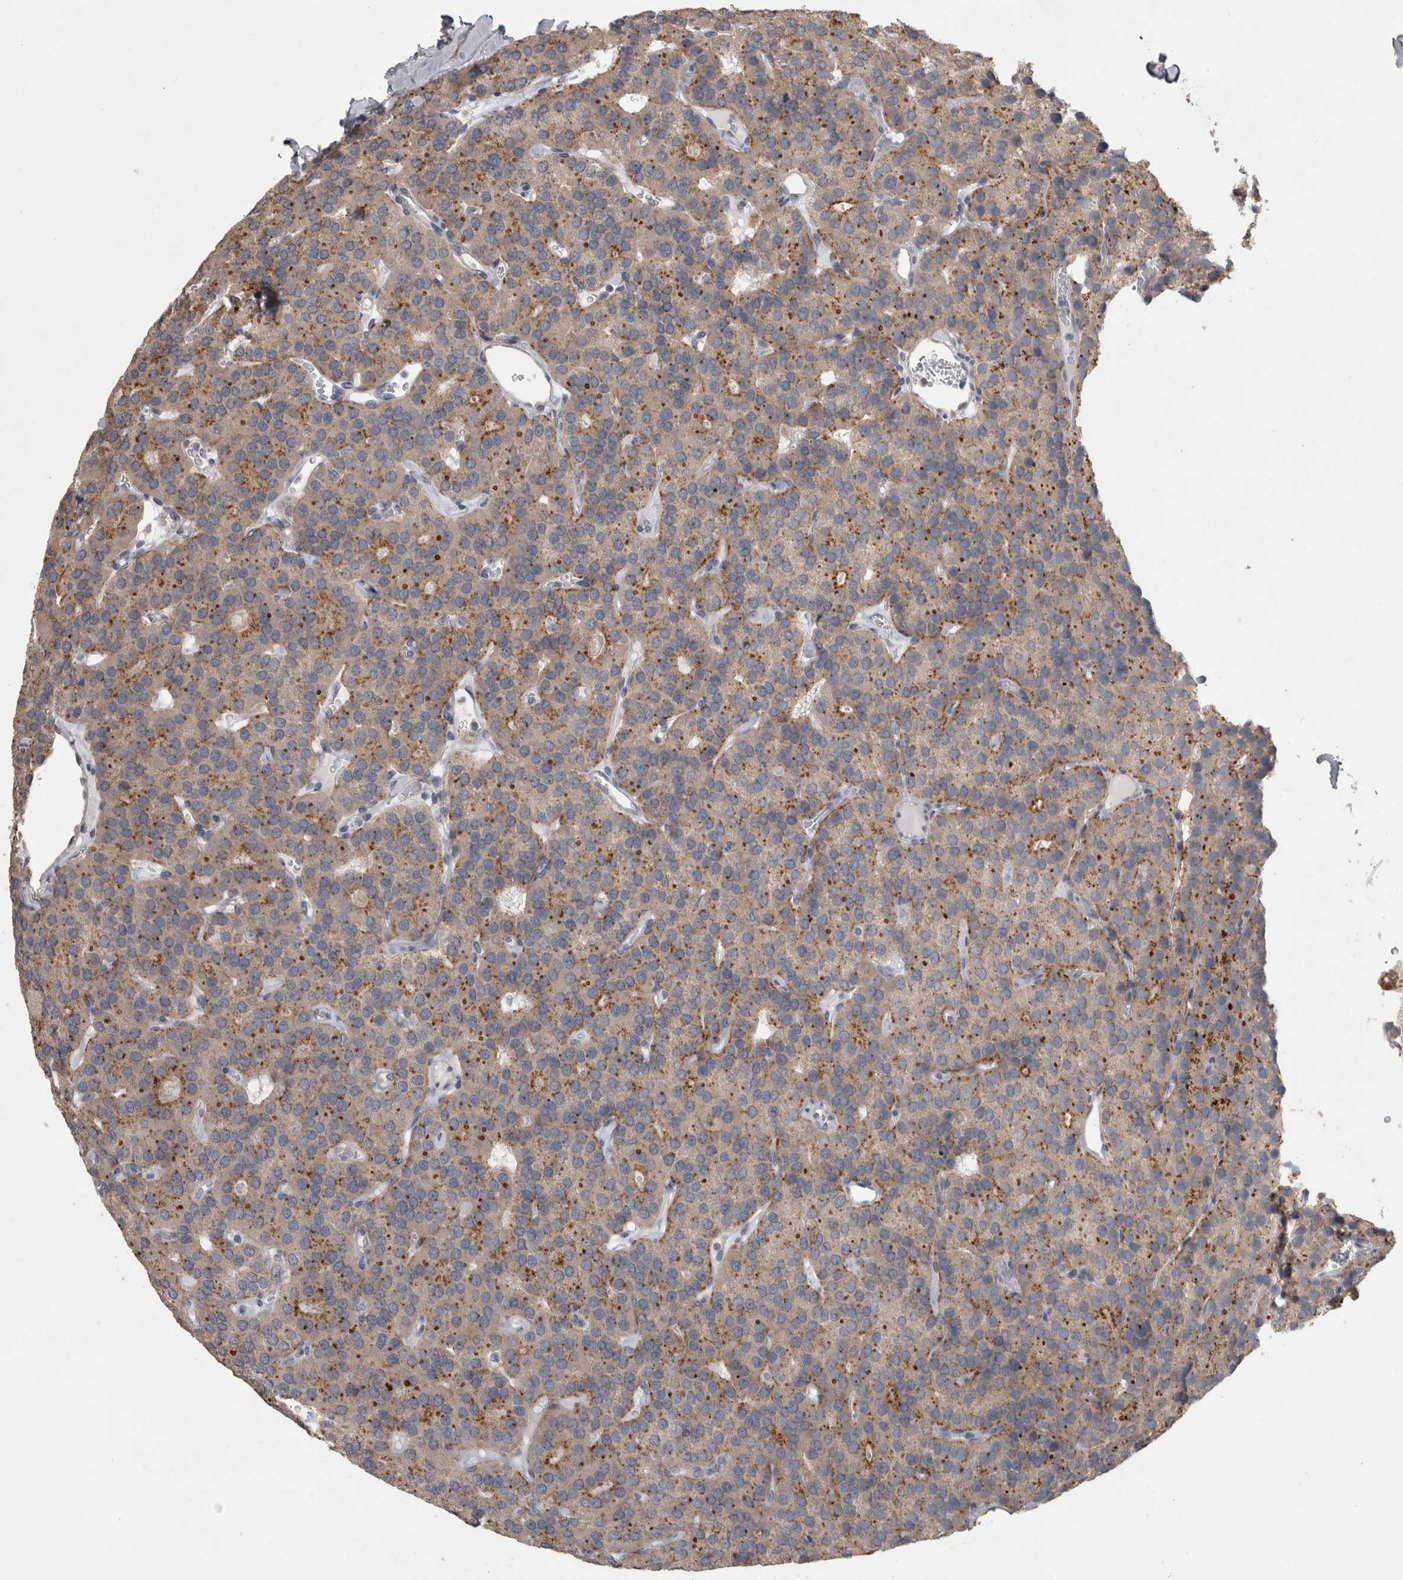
{"staining": {"intensity": "weak", "quantity": ">75%", "location": "cytoplasmic/membranous"}, "tissue": "parathyroid gland", "cell_type": "Glandular cells", "image_type": "normal", "snomed": [{"axis": "morphology", "description": "Normal tissue, NOS"}, {"axis": "morphology", "description": "Adenoma, NOS"}, {"axis": "topography", "description": "Parathyroid gland"}], "caption": "This photomicrograph demonstrates benign parathyroid gland stained with immunohistochemistry (IHC) to label a protein in brown. The cytoplasmic/membranous of glandular cells show weak positivity for the protein. Nuclei are counter-stained blue.", "gene": "RAB29", "patient": {"sex": "female", "age": 86}}